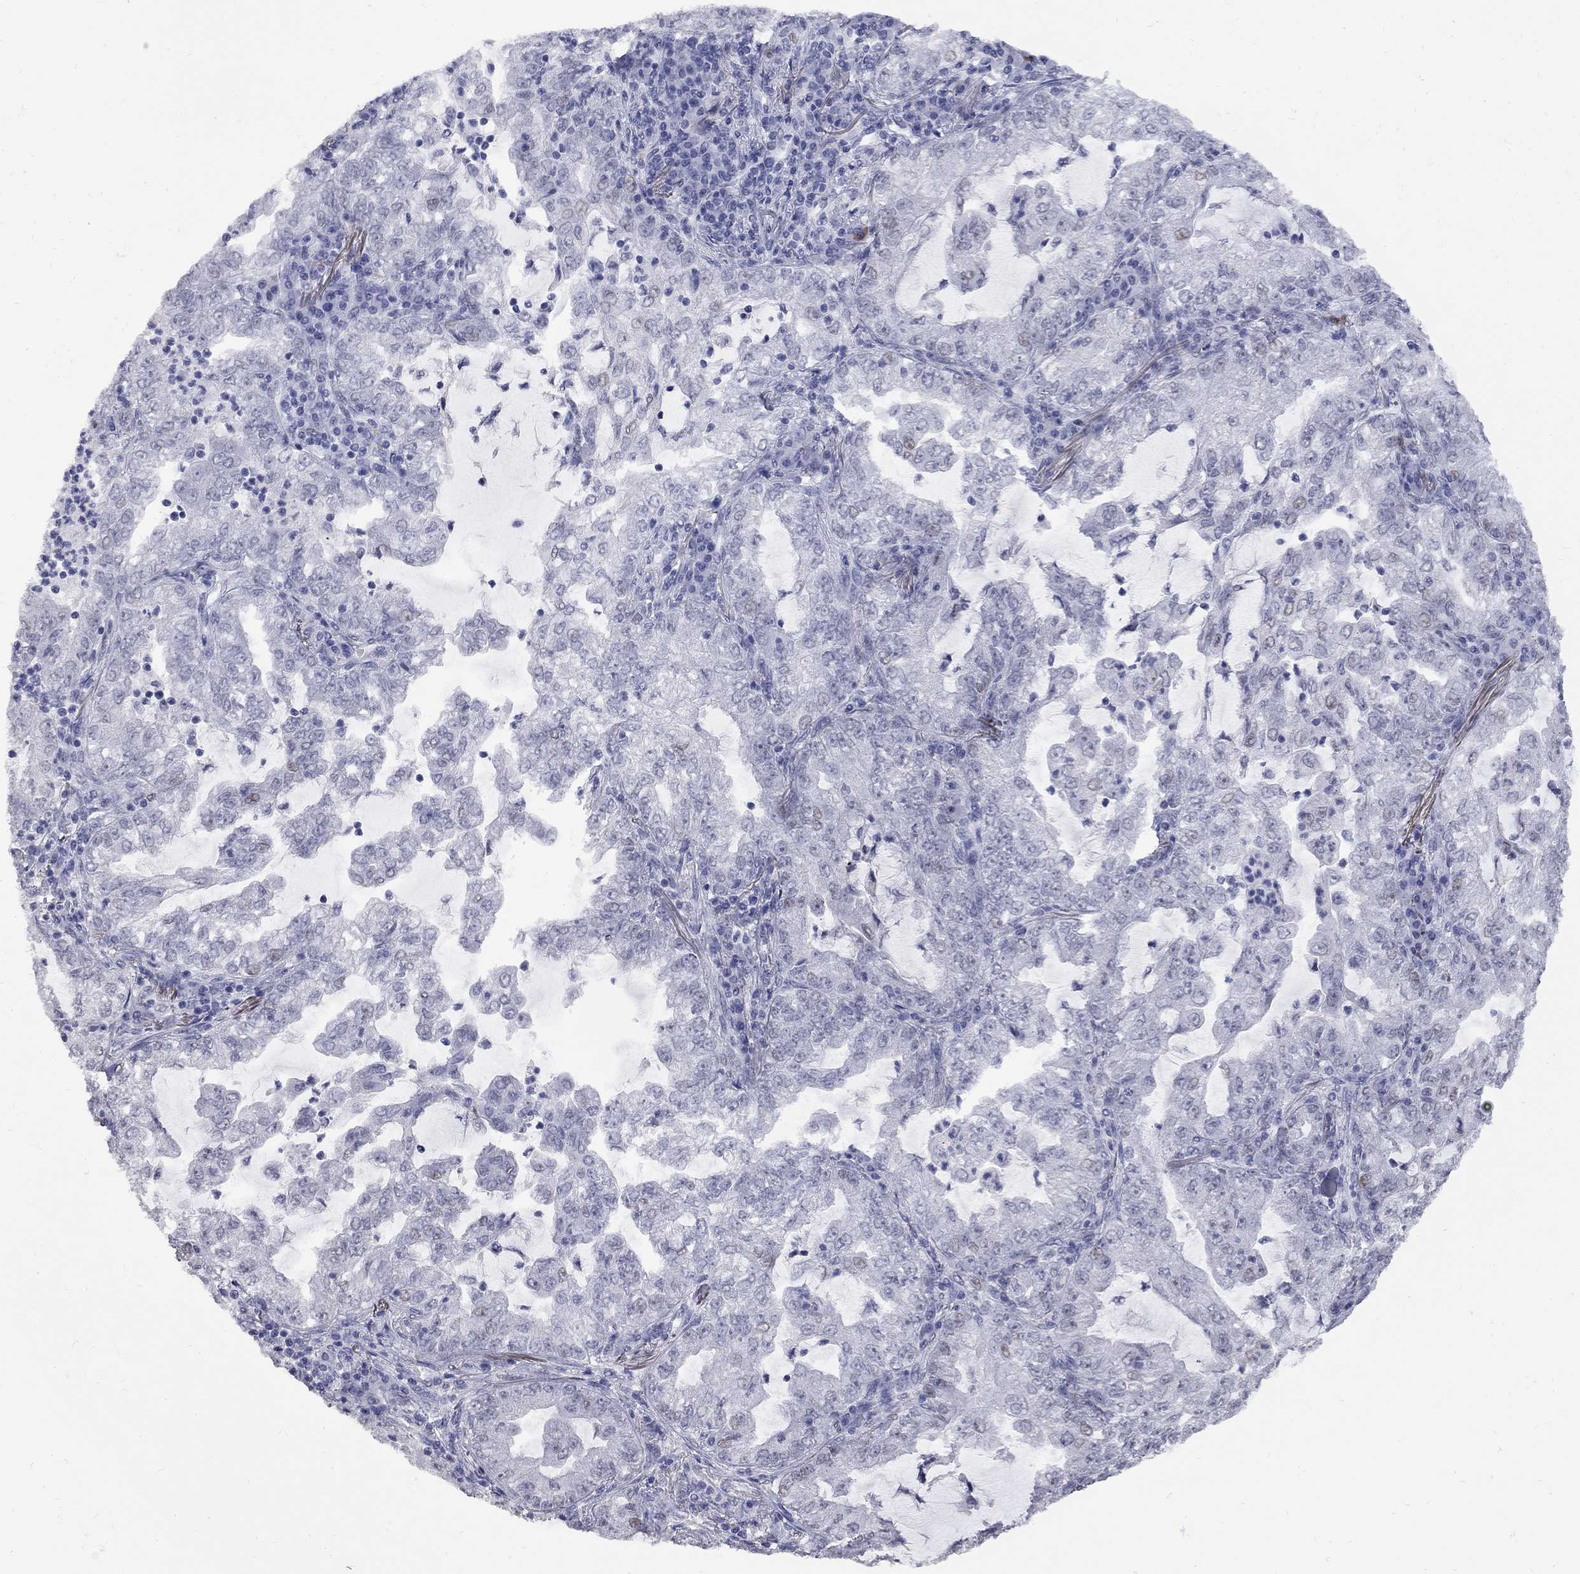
{"staining": {"intensity": "weak", "quantity": "<25%", "location": "nuclear"}, "tissue": "lung cancer", "cell_type": "Tumor cells", "image_type": "cancer", "snomed": [{"axis": "morphology", "description": "Adenocarcinoma, NOS"}, {"axis": "topography", "description": "Lung"}], "caption": "This is an IHC micrograph of adenocarcinoma (lung). There is no staining in tumor cells.", "gene": "ZNF154", "patient": {"sex": "female", "age": 73}}